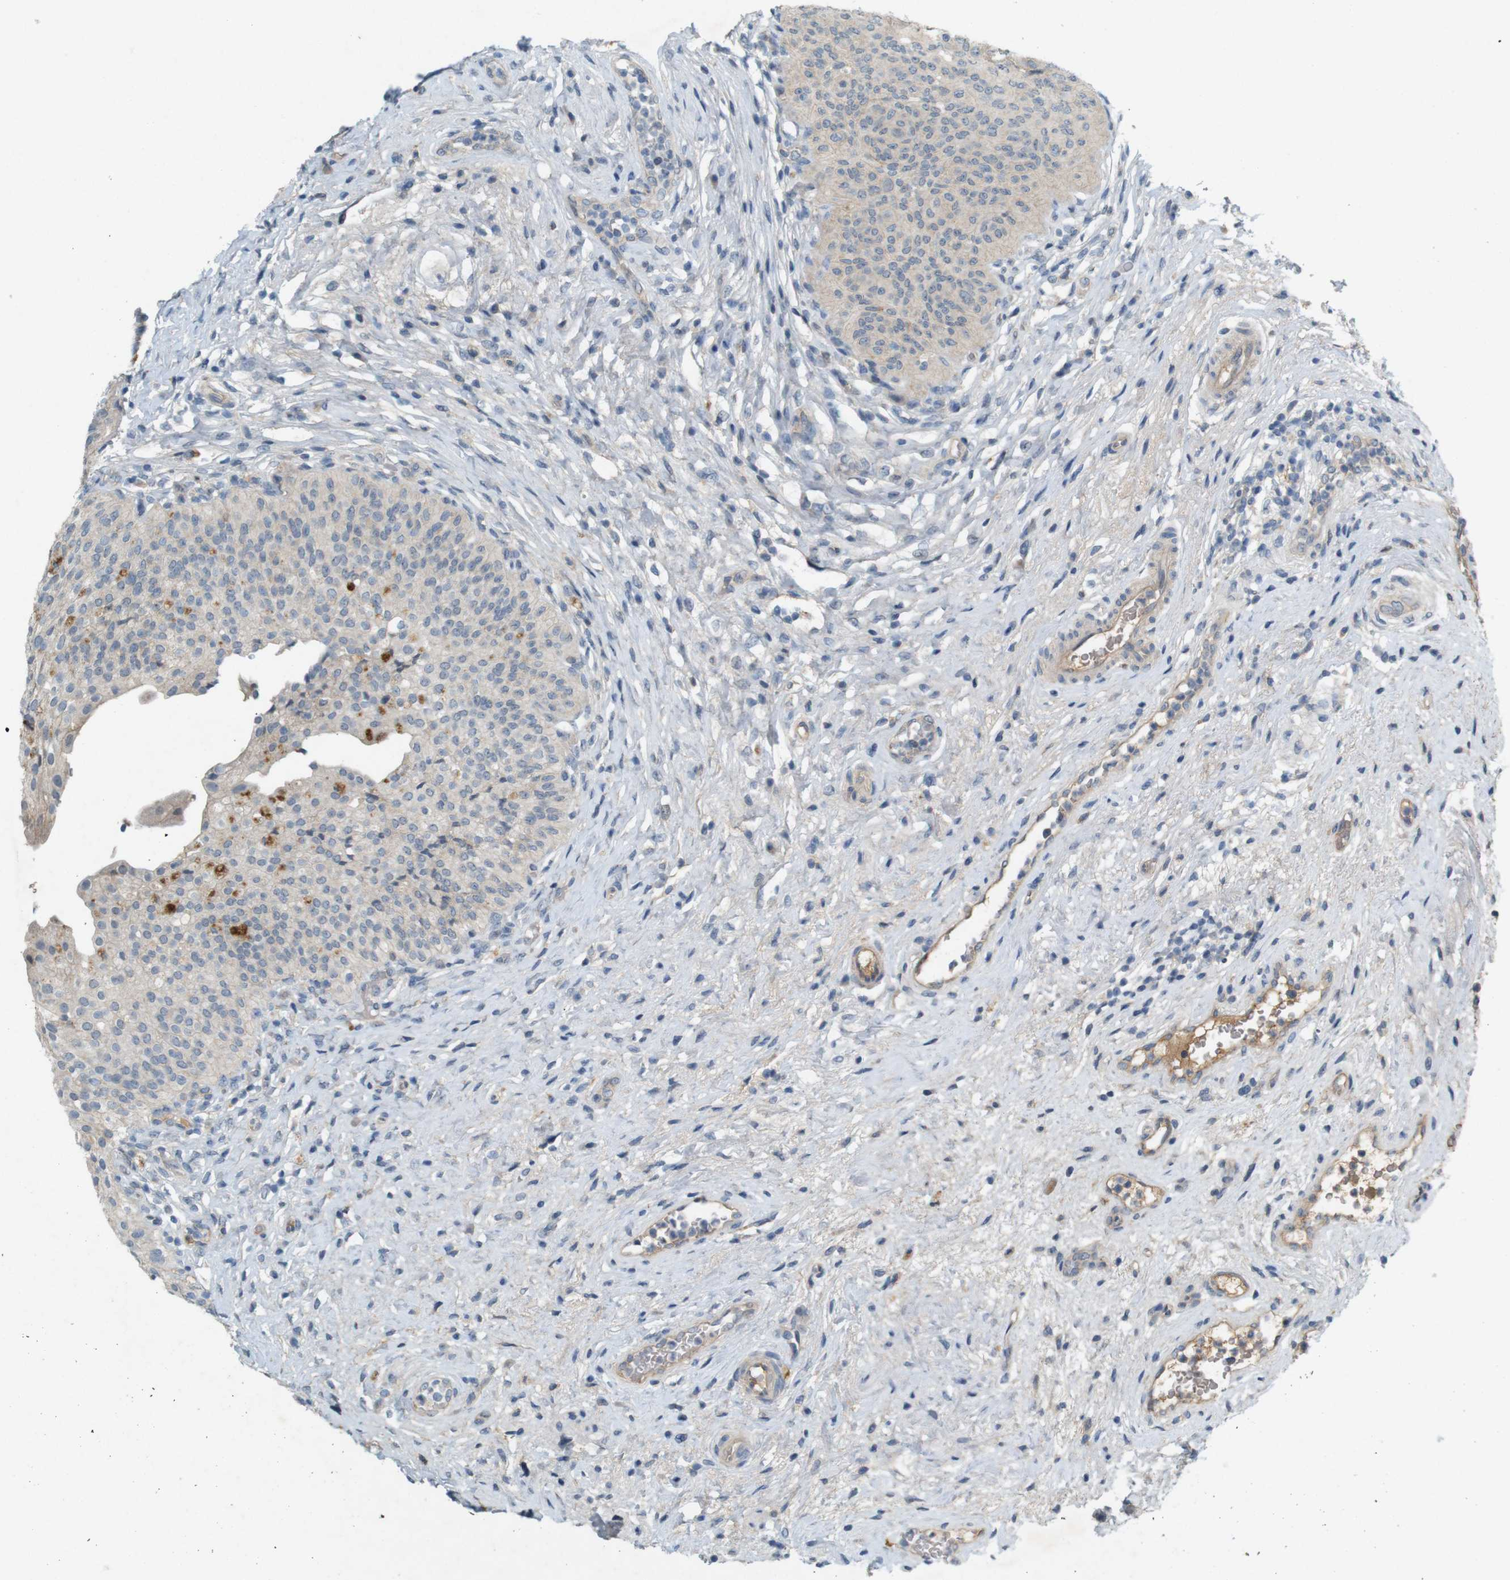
{"staining": {"intensity": "weak", "quantity": "<25%", "location": "cytoplasmic/membranous"}, "tissue": "urinary bladder", "cell_type": "Urothelial cells", "image_type": "normal", "snomed": [{"axis": "morphology", "description": "Normal tissue, NOS"}, {"axis": "topography", "description": "Urinary bladder"}], "caption": "Human urinary bladder stained for a protein using immunohistochemistry (IHC) displays no expression in urothelial cells.", "gene": "PVR", "patient": {"sex": "male", "age": 46}}